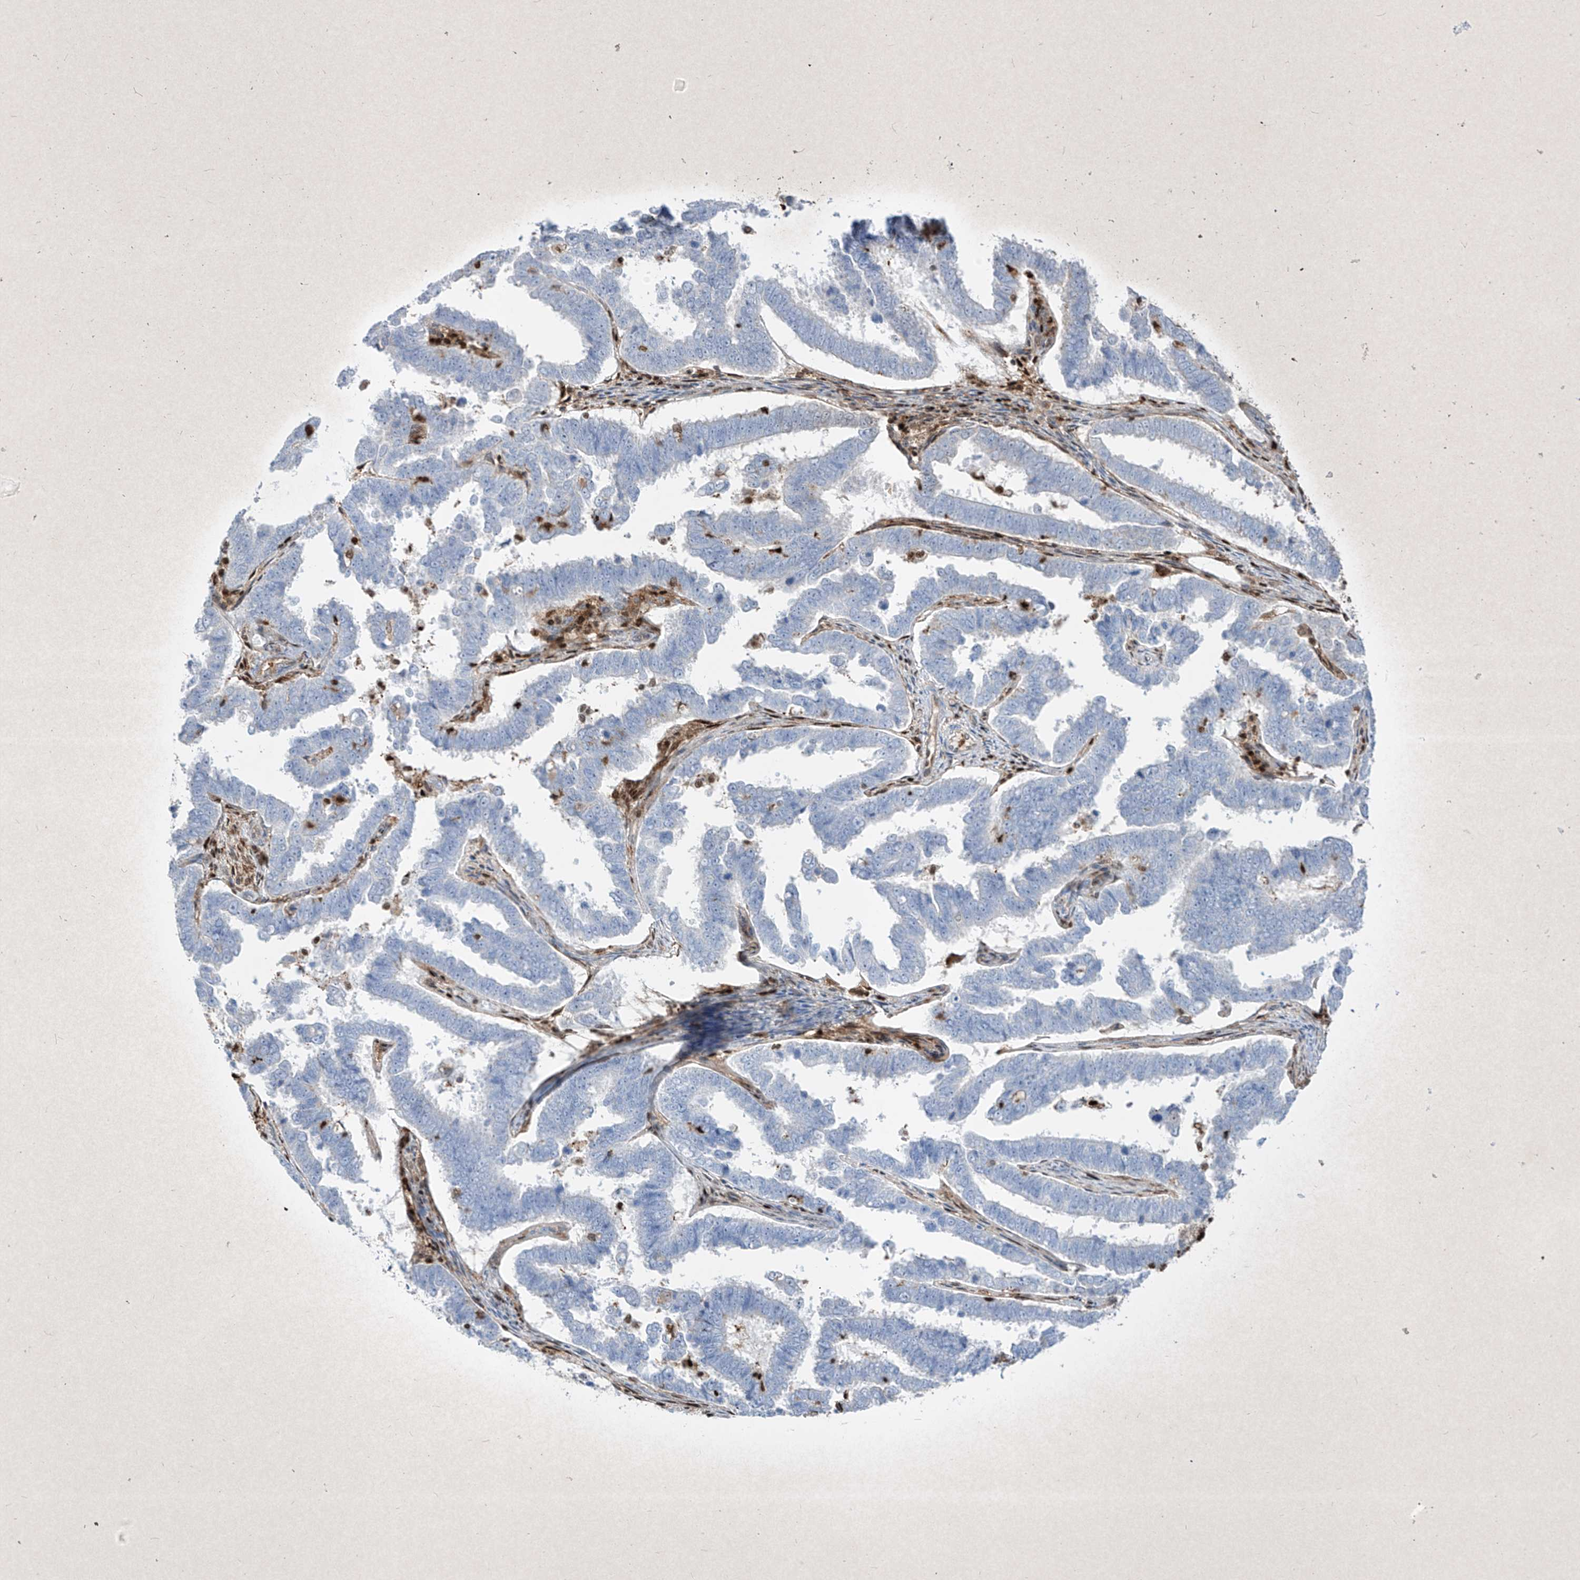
{"staining": {"intensity": "negative", "quantity": "none", "location": "none"}, "tissue": "endometrial cancer", "cell_type": "Tumor cells", "image_type": "cancer", "snomed": [{"axis": "morphology", "description": "Adenocarcinoma, NOS"}, {"axis": "topography", "description": "Endometrium"}], "caption": "A histopathology image of human adenocarcinoma (endometrial) is negative for staining in tumor cells. Nuclei are stained in blue.", "gene": "PSMB10", "patient": {"sex": "female", "age": 75}}